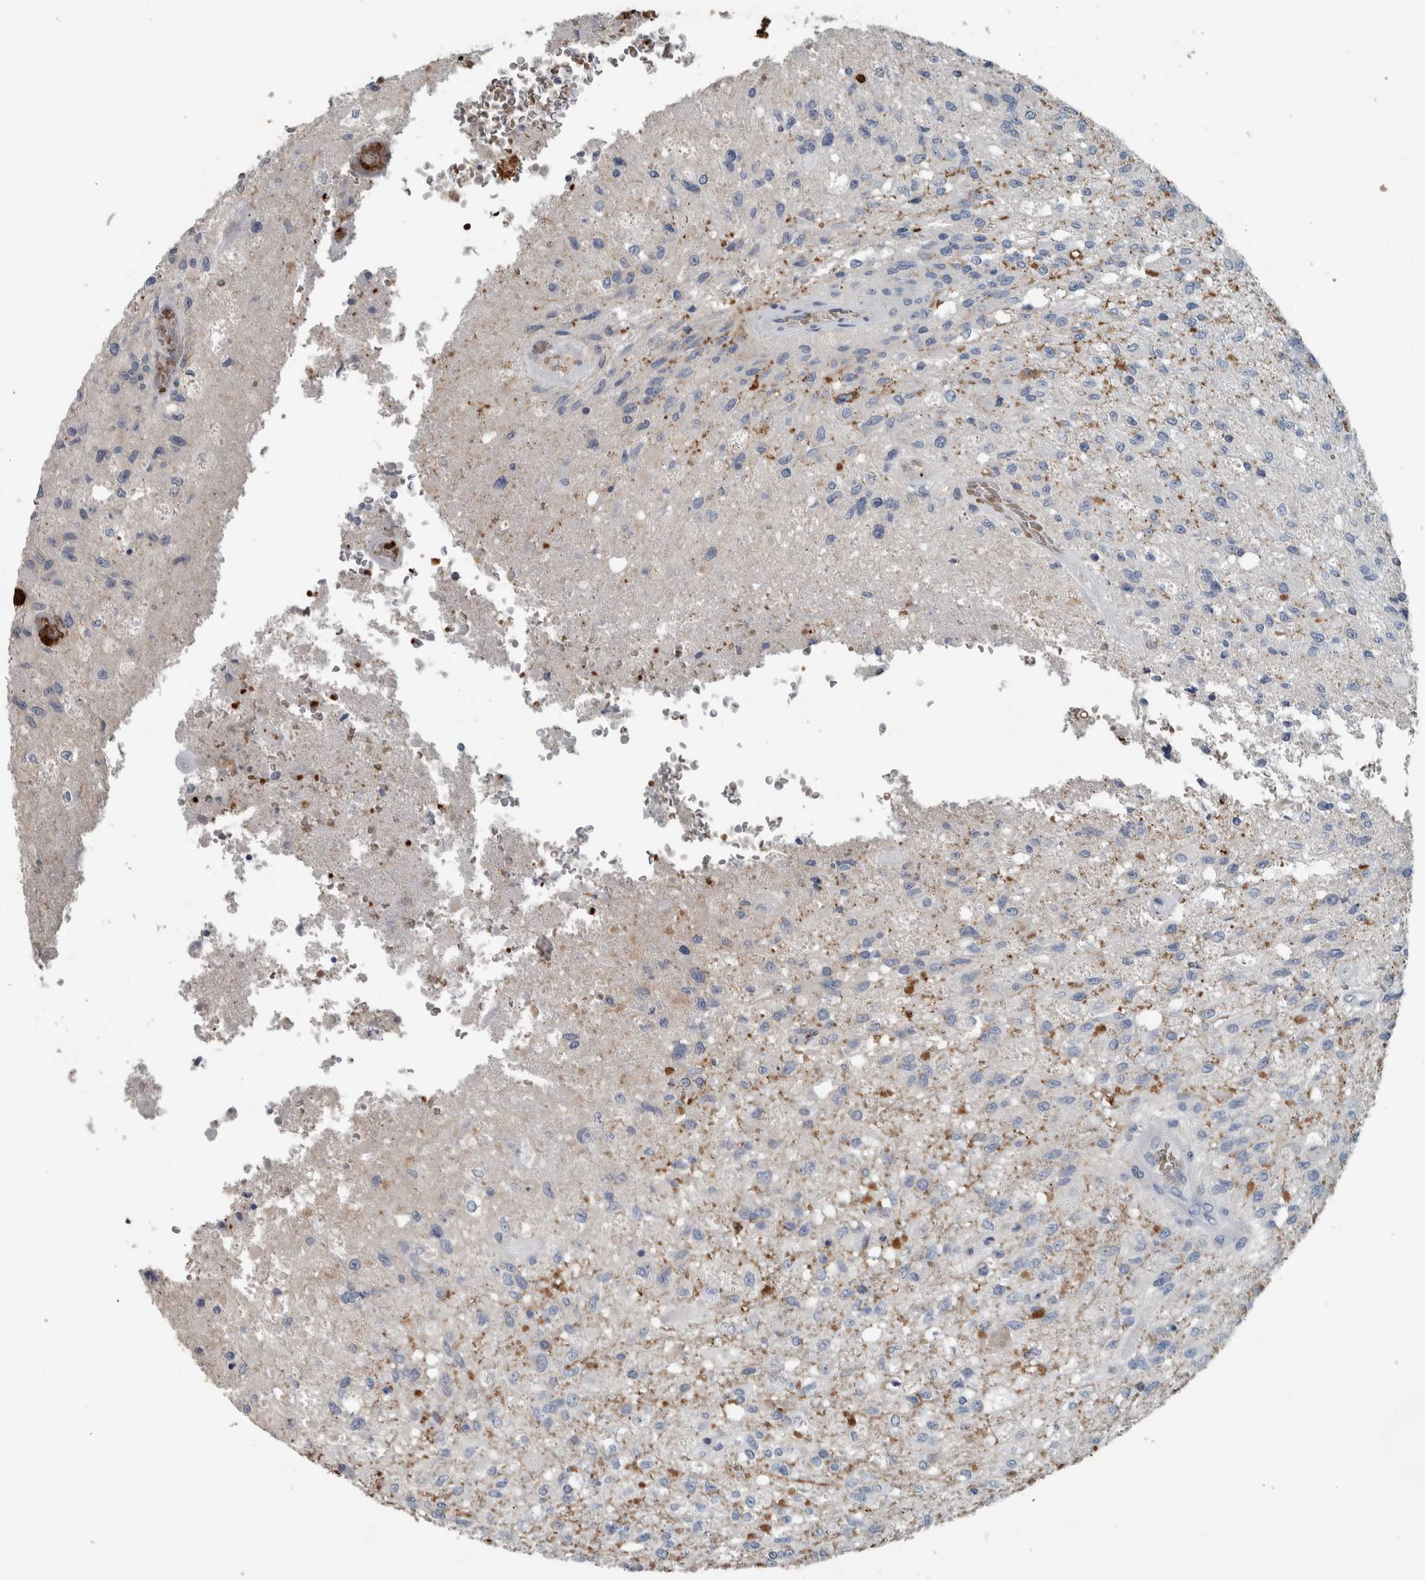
{"staining": {"intensity": "negative", "quantity": "none", "location": "none"}, "tissue": "glioma", "cell_type": "Tumor cells", "image_type": "cancer", "snomed": [{"axis": "morphology", "description": "Normal tissue, NOS"}, {"axis": "morphology", "description": "Glioma, malignant, High grade"}, {"axis": "topography", "description": "Cerebral cortex"}], "caption": "The micrograph displays no significant positivity in tumor cells of glioma. The staining was performed using DAB (3,3'-diaminobenzidine) to visualize the protein expression in brown, while the nuclei were stained in blue with hematoxylin (Magnification: 20x).", "gene": "SH3GL2", "patient": {"sex": "male", "age": 77}}